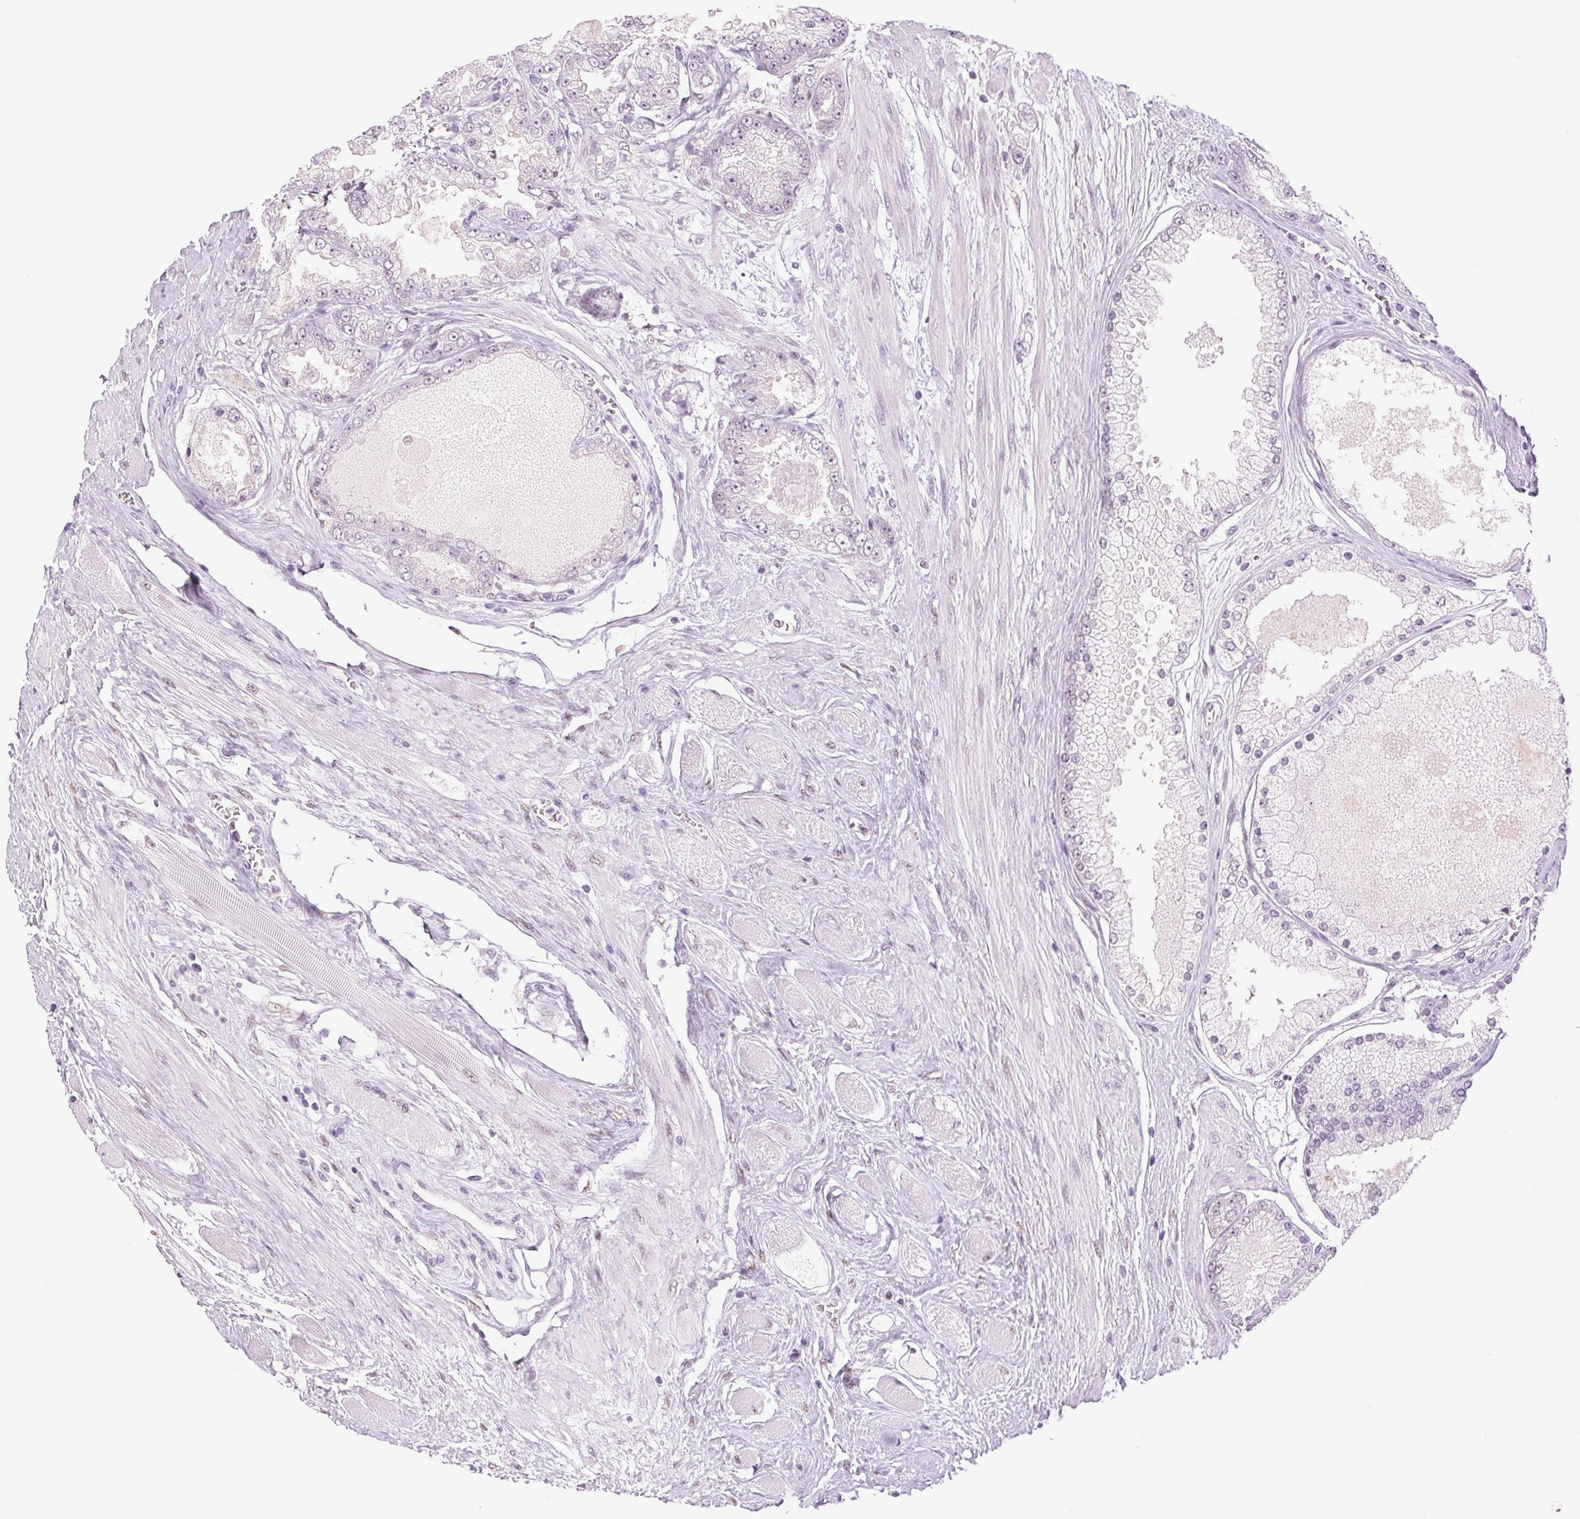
{"staining": {"intensity": "negative", "quantity": "none", "location": "none"}, "tissue": "prostate cancer", "cell_type": "Tumor cells", "image_type": "cancer", "snomed": [{"axis": "morphology", "description": "Adenocarcinoma, High grade"}, {"axis": "topography", "description": "Prostate"}], "caption": "Prostate cancer was stained to show a protein in brown. There is no significant staining in tumor cells.", "gene": "DNAJC6", "patient": {"sex": "male", "age": 67}}